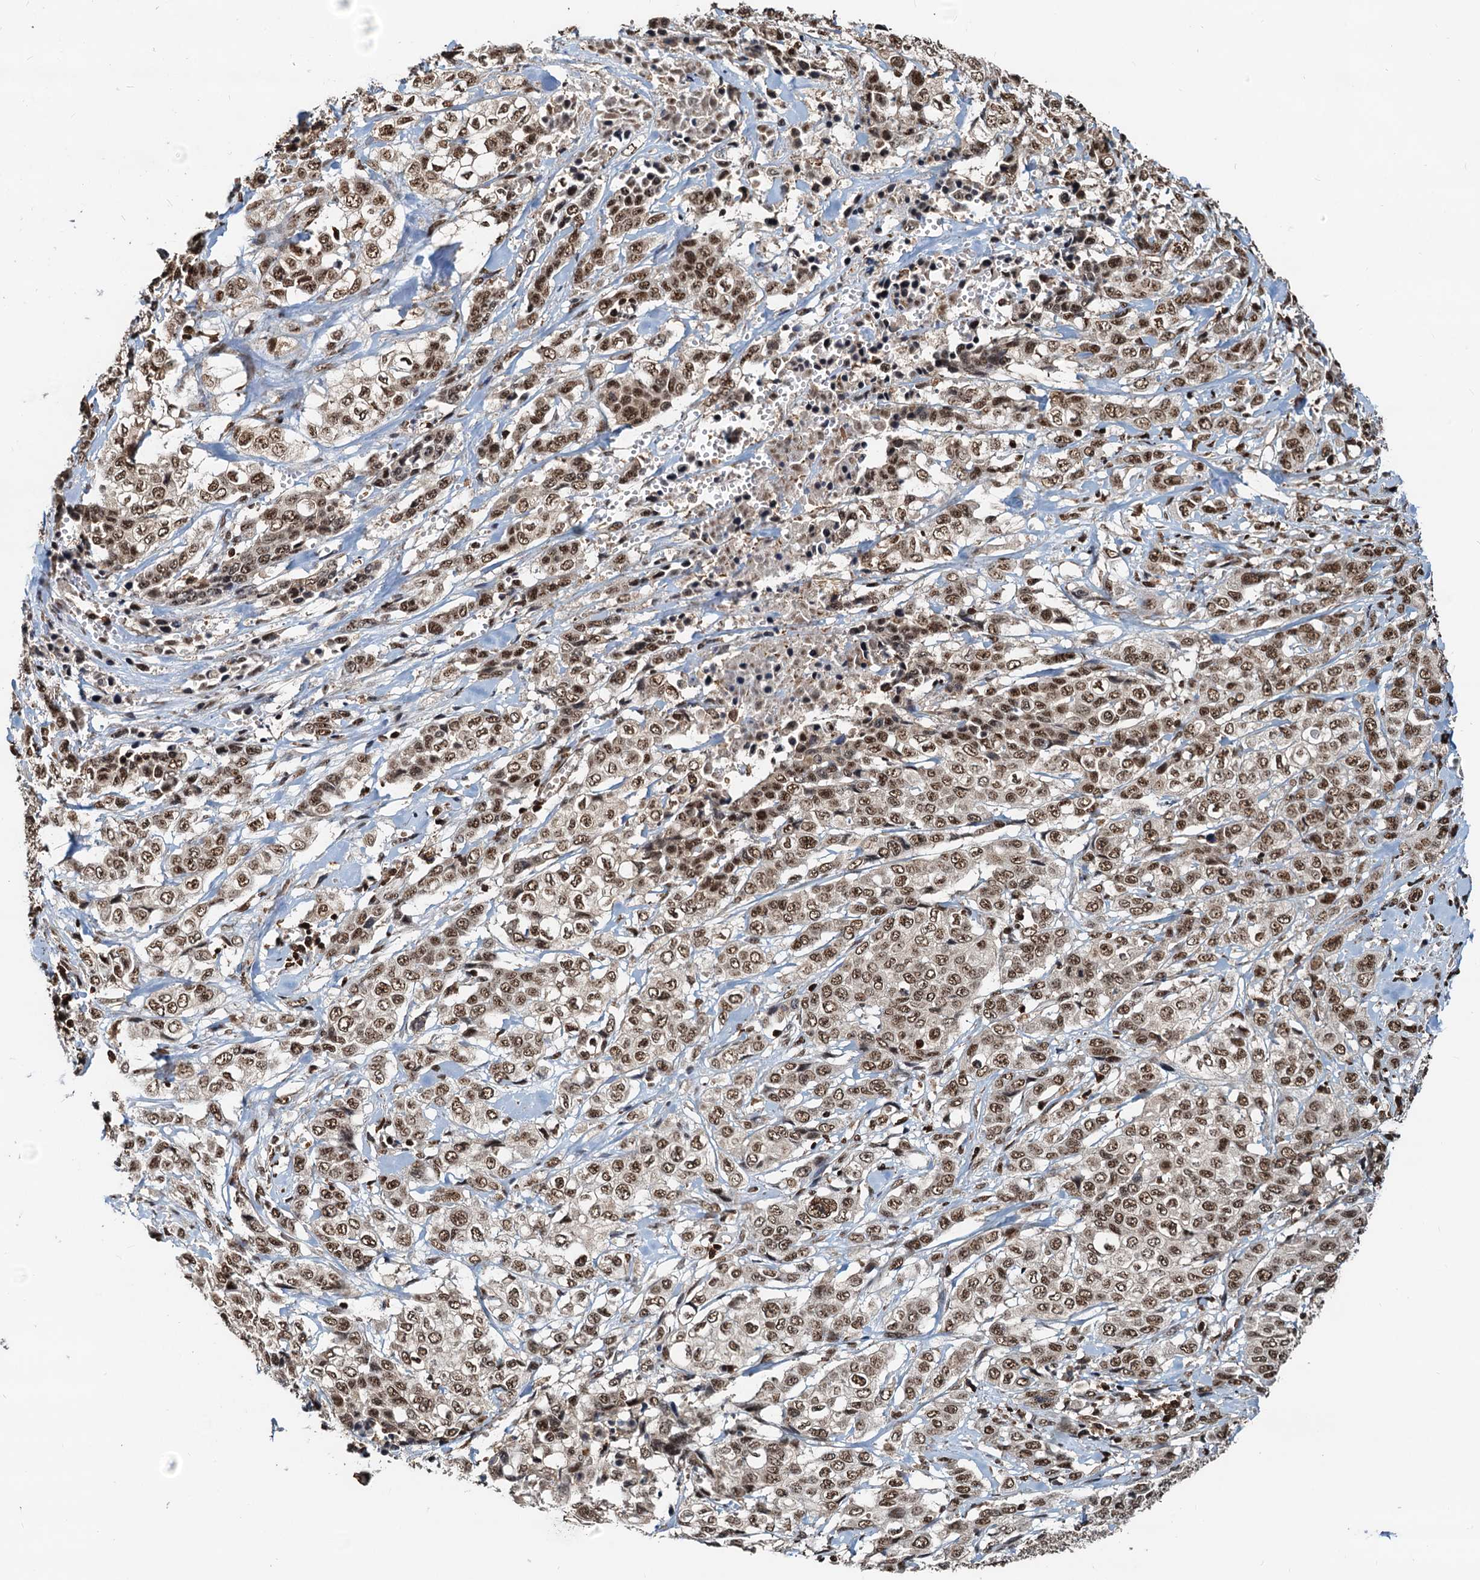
{"staining": {"intensity": "strong", "quantity": ">75%", "location": "nuclear"}, "tissue": "stomach cancer", "cell_type": "Tumor cells", "image_type": "cancer", "snomed": [{"axis": "morphology", "description": "Adenocarcinoma, NOS"}, {"axis": "topography", "description": "Stomach, upper"}], "caption": "Tumor cells display high levels of strong nuclear expression in about >75% of cells in human stomach adenocarcinoma.", "gene": "RSRC2", "patient": {"sex": "male", "age": 62}}